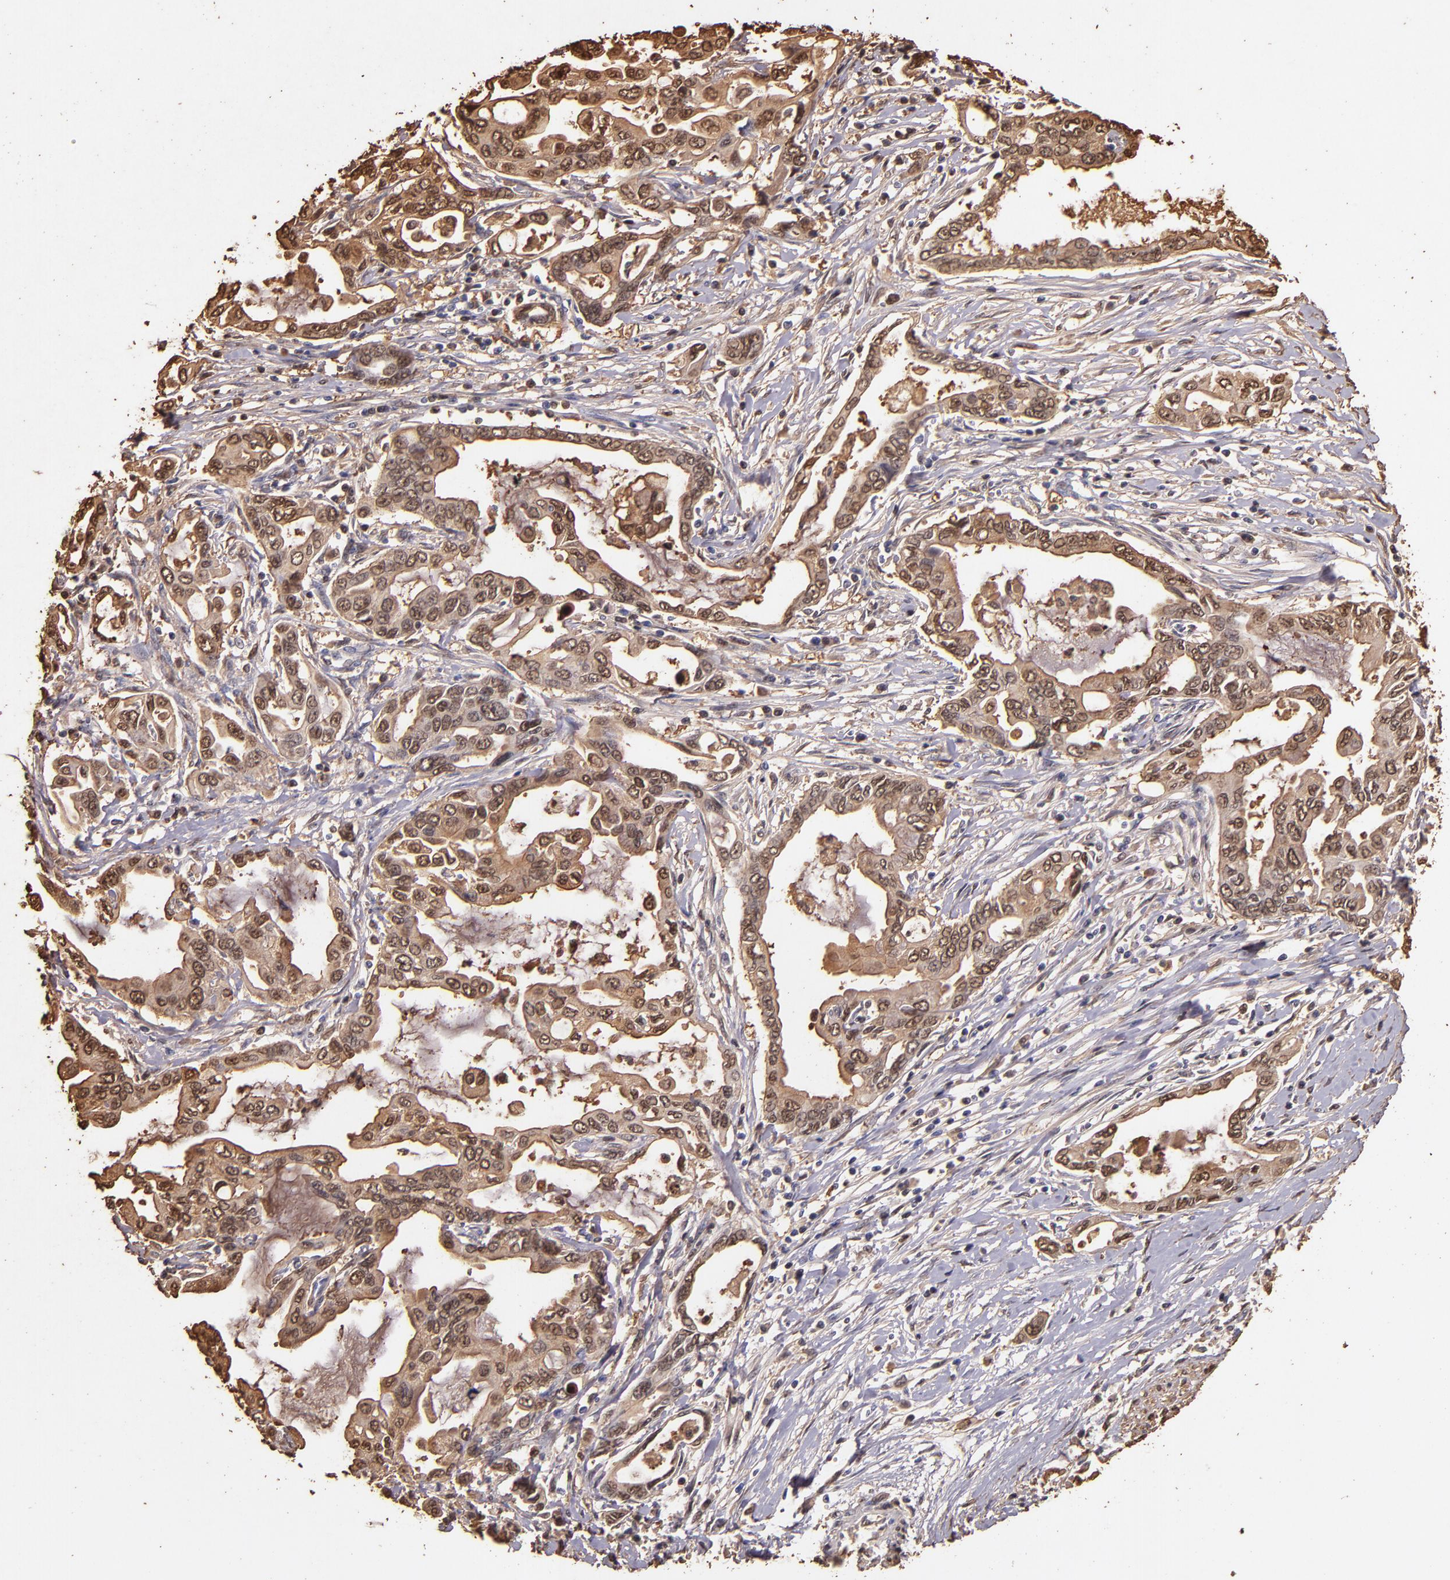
{"staining": {"intensity": "moderate", "quantity": ">75%", "location": "cytoplasmic/membranous,nuclear"}, "tissue": "pancreatic cancer", "cell_type": "Tumor cells", "image_type": "cancer", "snomed": [{"axis": "morphology", "description": "Adenocarcinoma, NOS"}, {"axis": "topography", "description": "Pancreas"}], "caption": "Immunohistochemistry (DAB (3,3'-diaminobenzidine)) staining of human adenocarcinoma (pancreatic) exhibits moderate cytoplasmic/membranous and nuclear protein expression in approximately >75% of tumor cells. (DAB (3,3'-diaminobenzidine) IHC, brown staining for protein, blue staining for nuclei).", "gene": "S100A6", "patient": {"sex": "female", "age": 57}}